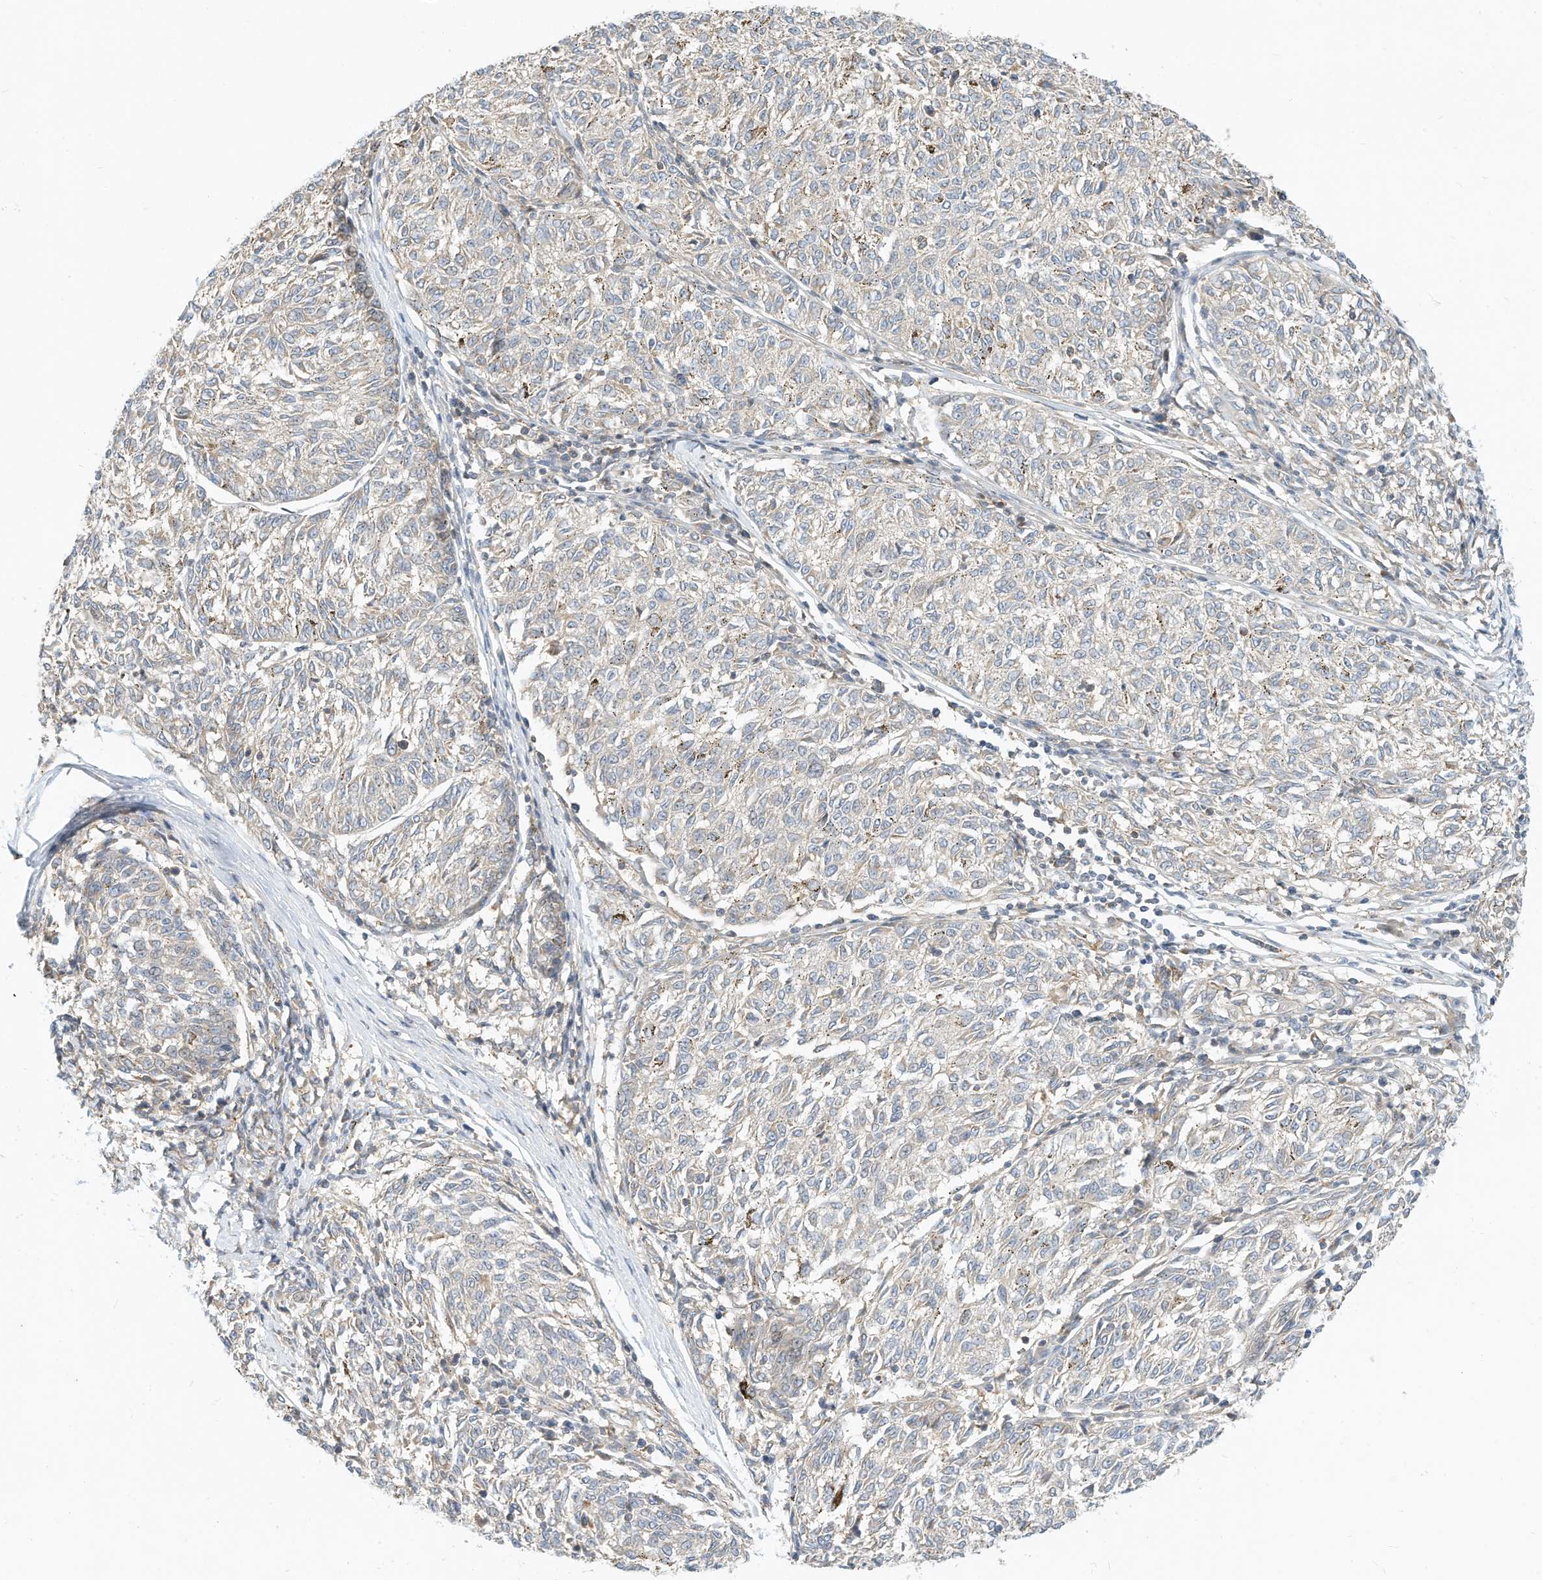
{"staining": {"intensity": "weak", "quantity": "<25%", "location": "cytoplasmic/membranous"}, "tissue": "melanoma", "cell_type": "Tumor cells", "image_type": "cancer", "snomed": [{"axis": "morphology", "description": "Malignant melanoma, NOS"}, {"axis": "topography", "description": "Skin"}], "caption": "A high-resolution micrograph shows IHC staining of melanoma, which demonstrates no significant expression in tumor cells.", "gene": "OFD1", "patient": {"sex": "female", "age": 72}}